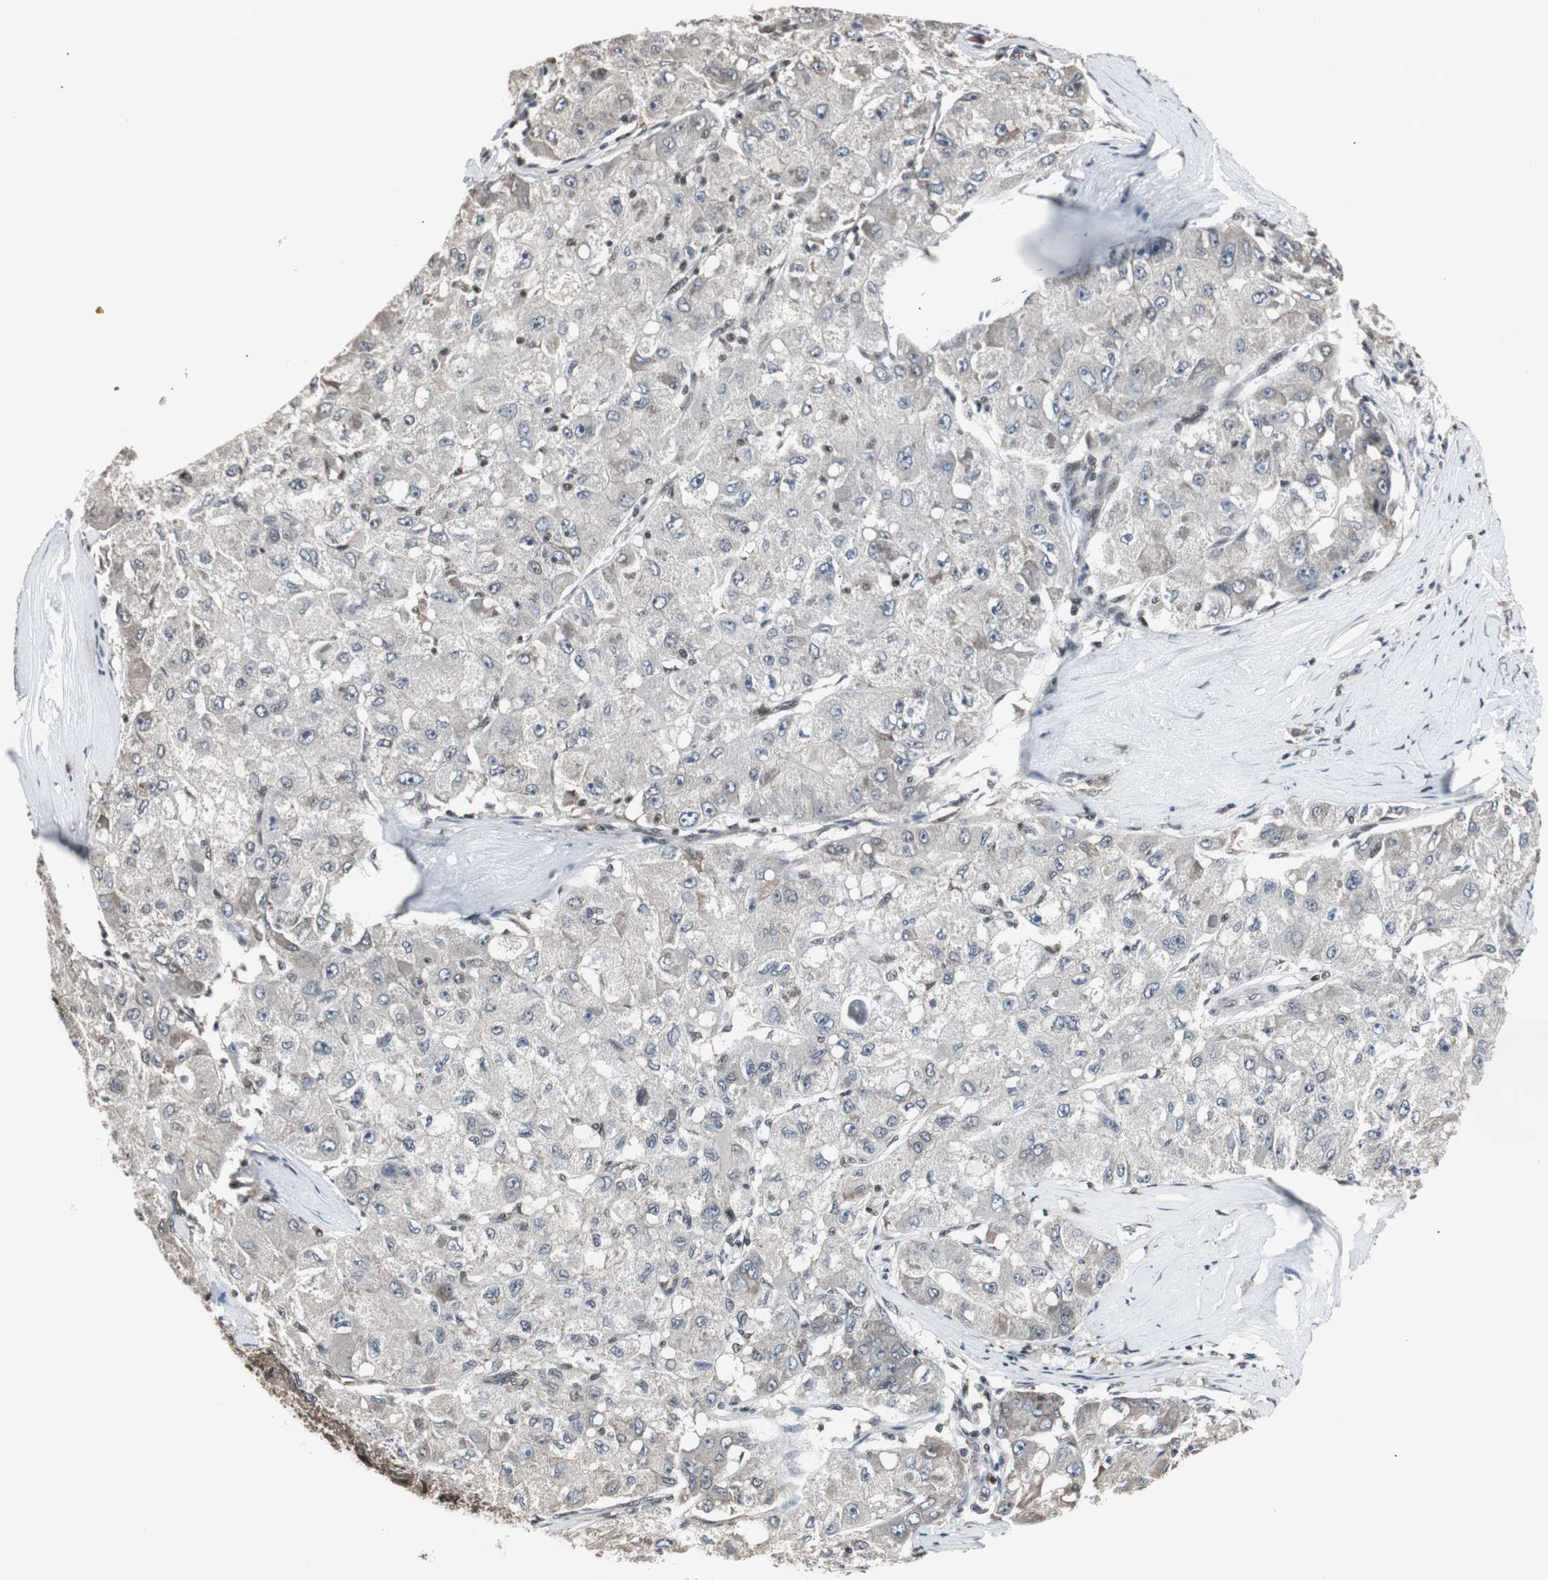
{"staining": {"intensity": "weak", "quantity": "25%-75%", "location": "nuclear"}, "tissue": "liver cancer", "cell_type": "Tumor cells", "image_type": "cancer", "snomed": [{"axis": "morphology", "description": "Carcinoma, Hepatocellular, NOS"}, {"axis": "topography", "description": "Liver"}], "caption": "A low amount of weak nuclear expression is seen in about 25%-75% of tumor cells in hepatocellular carcinoma (liver) tissue.", "gene": "TERF2IP", "patient": {"sex": "male", "age": 80}}